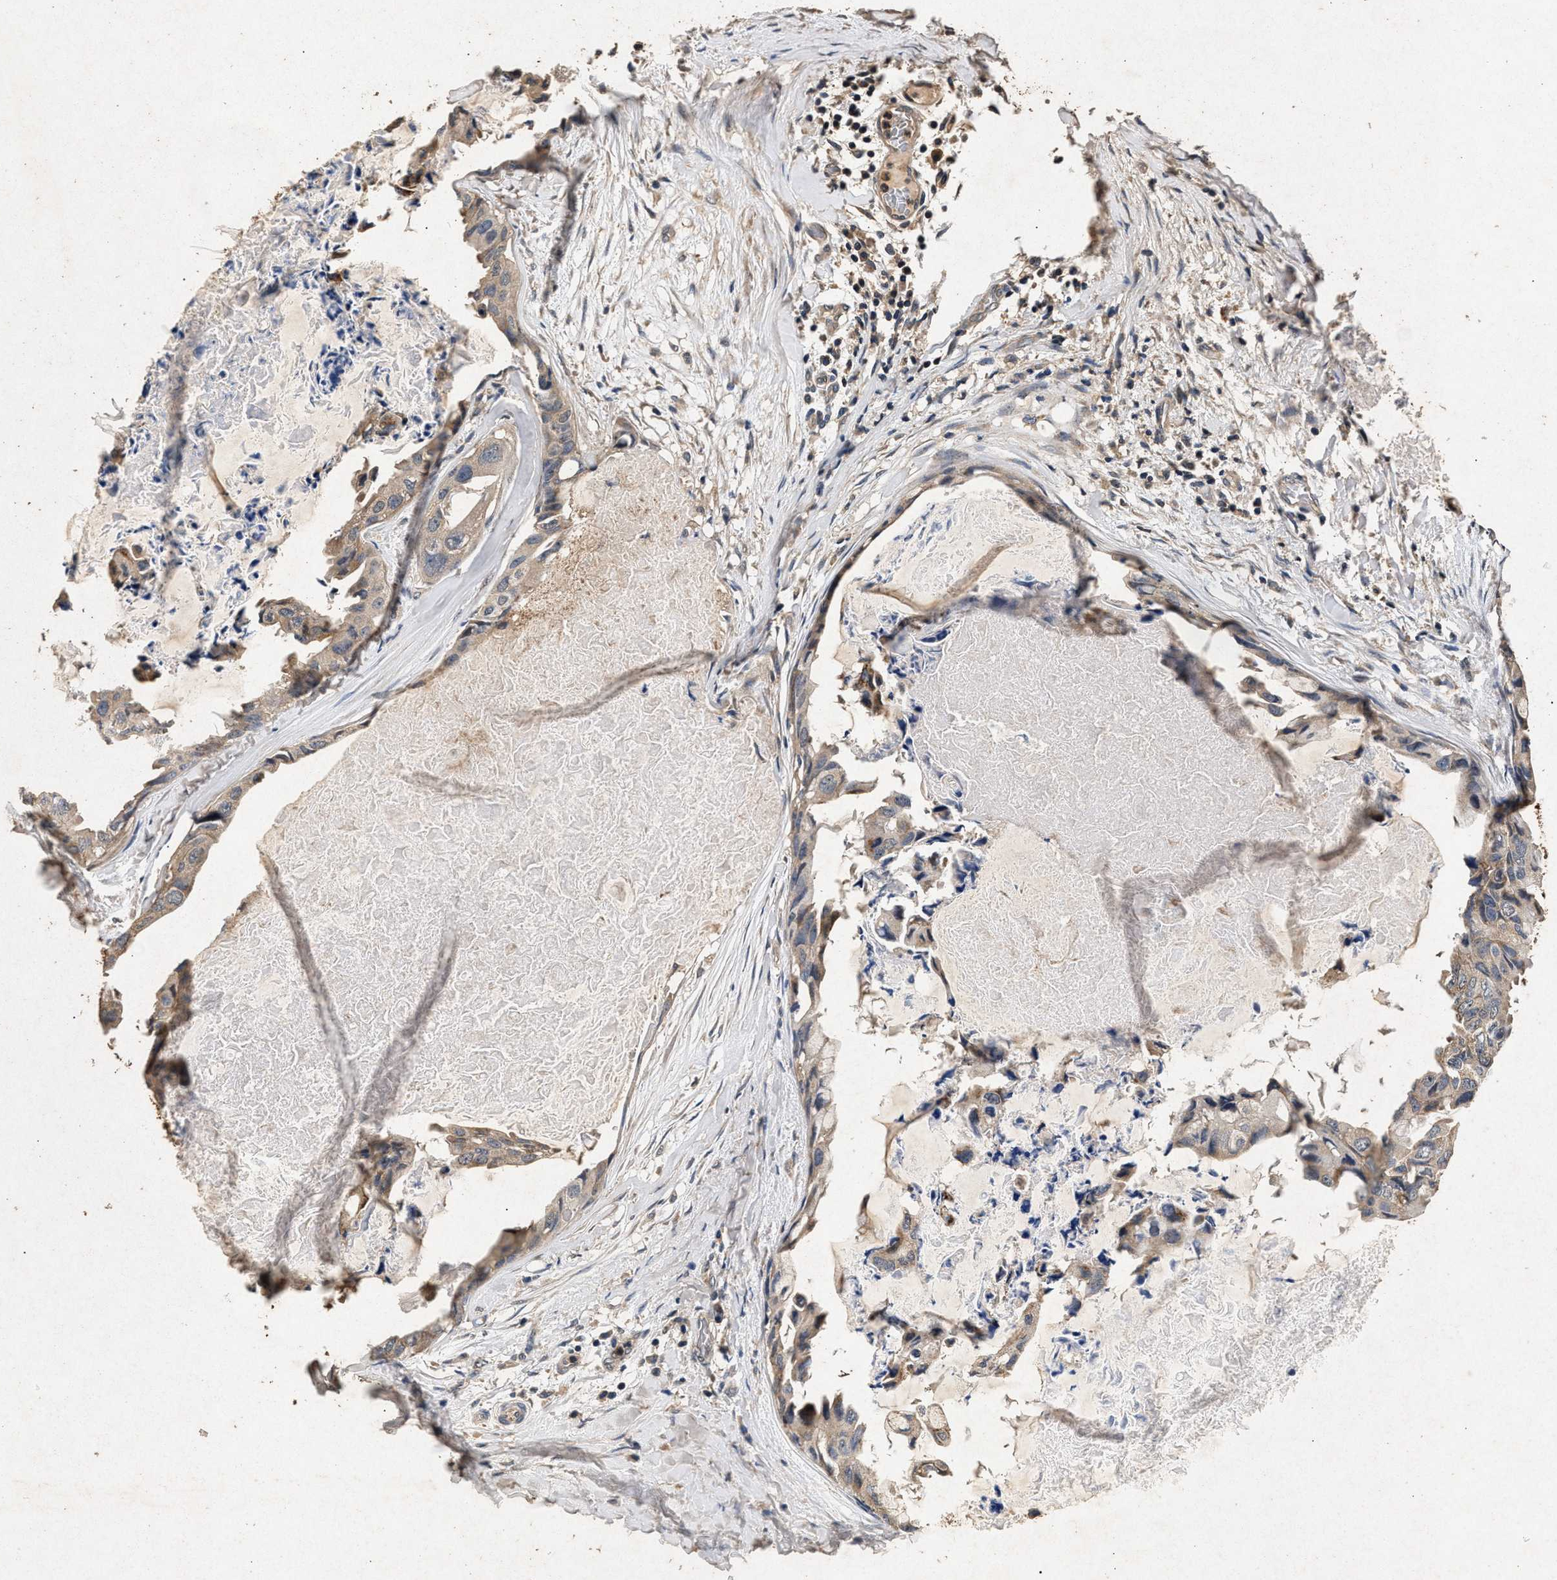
{"staining": {"intensity": "weak", "quantity": "<25%", "location": "cytoplasmic/membranous"}, "tissue": "breast cancer", "cell_type": "Tumor cells", "image_type": "cancer", "snomed": [{"axis": "morphology", "description": "Duct carcinoma"}, {"axis": "topography", "description": "Breast"}], "caption": "This is an IHC micrograph of human breast invasive ductal carcinoma. There is no staining in tumor cells.", "gene": "PPP1CC", "patient": {"sex": "female", "age": 40}}